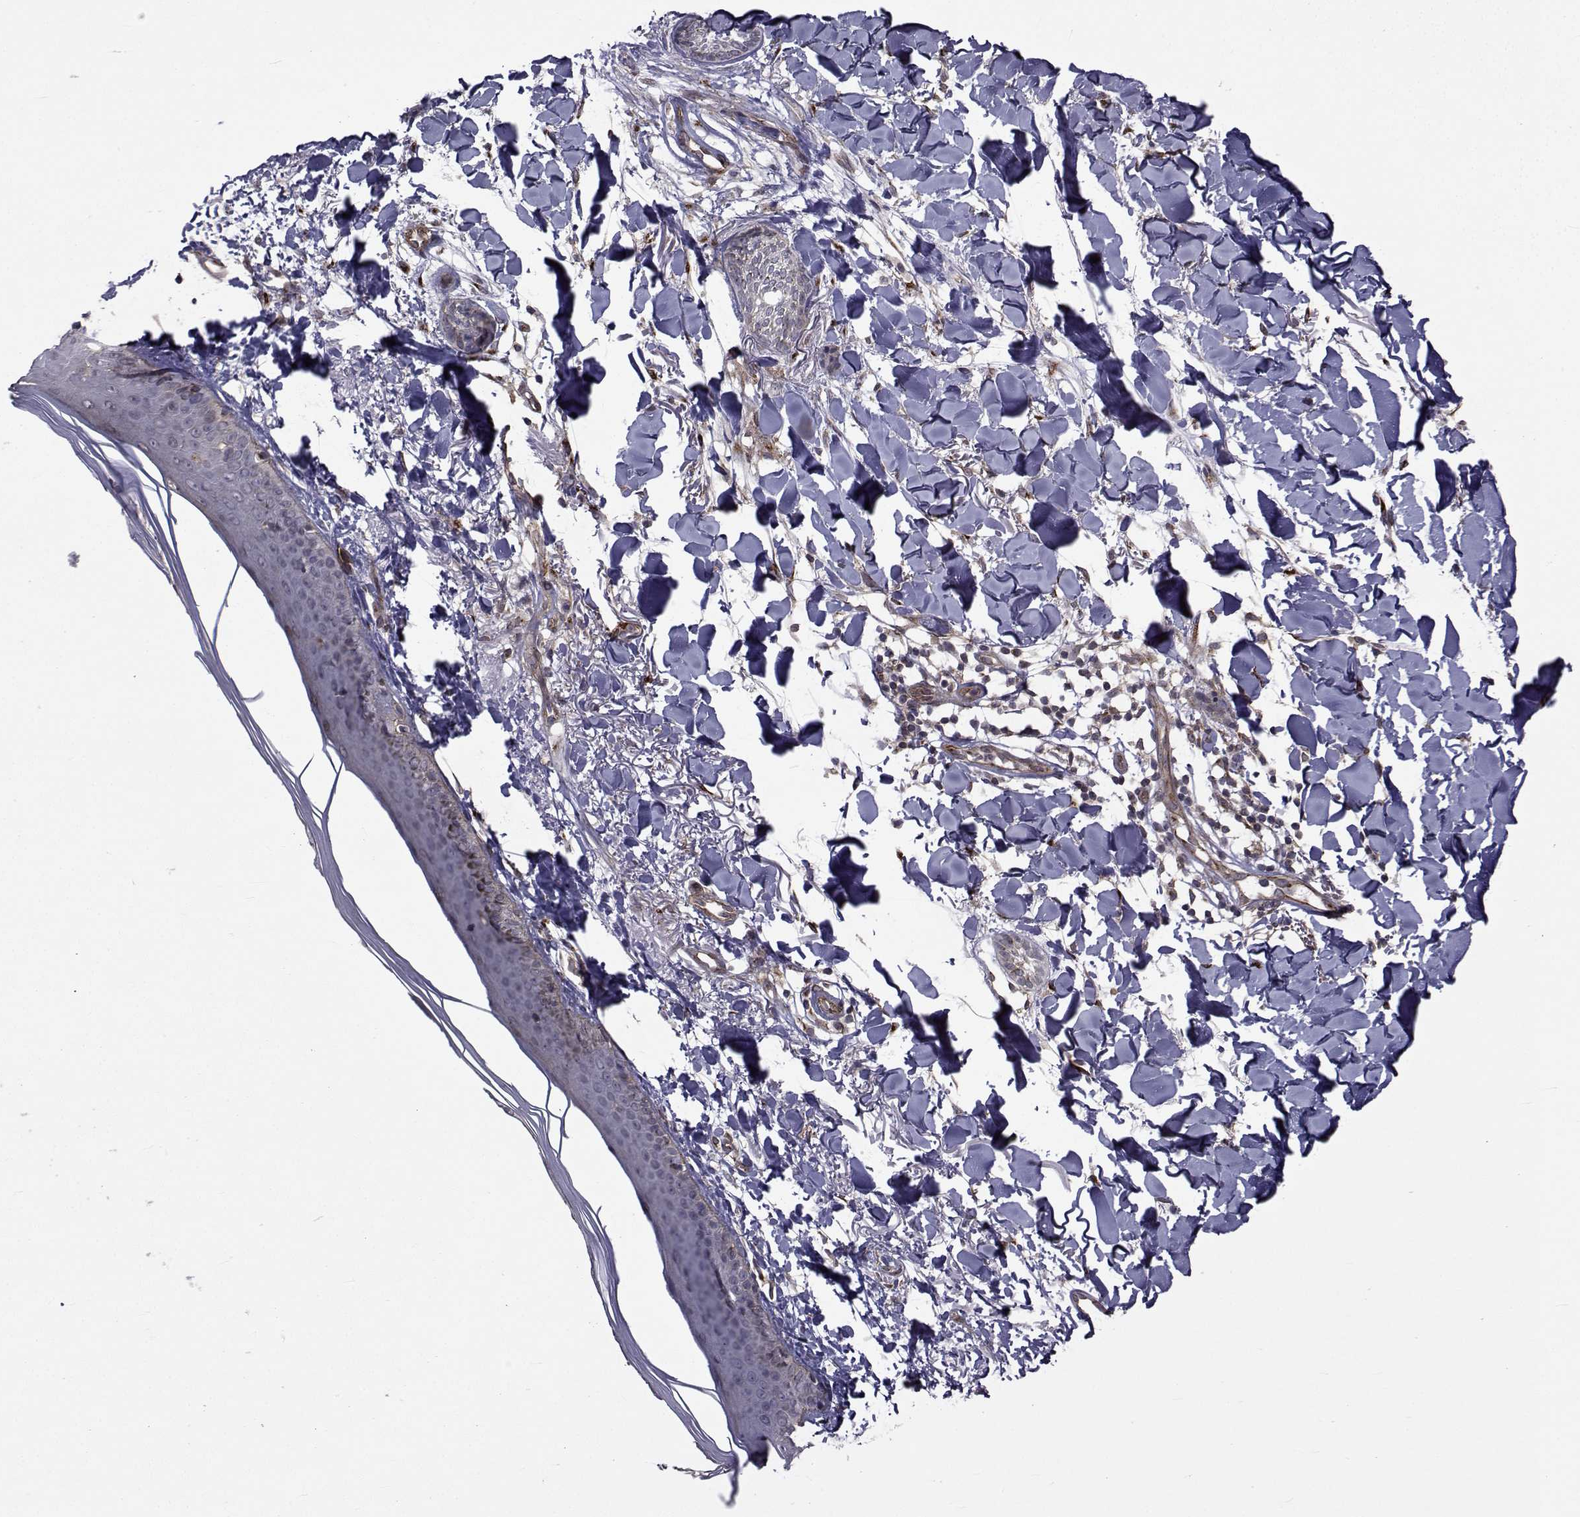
{"staining": {"intensity": "negative", "quantity": "none", "location": "none"}, "tissue": "skin cancer", "cell_type": "Tumor cells", "image_type": "cancer", "snomed": [{"axis": "morphology", "description": "Normal tissue, NOS"}, {"axis": "morphology", "description": "Basal cell carcinoma"}, {"axis": "topography", "description": "Skin"}], "caption": "Tumor cells show no significant protein positivity in skin cancer.", "gene": "ATP6V1C2", "patient": {"sex": "male", "age": 84}}